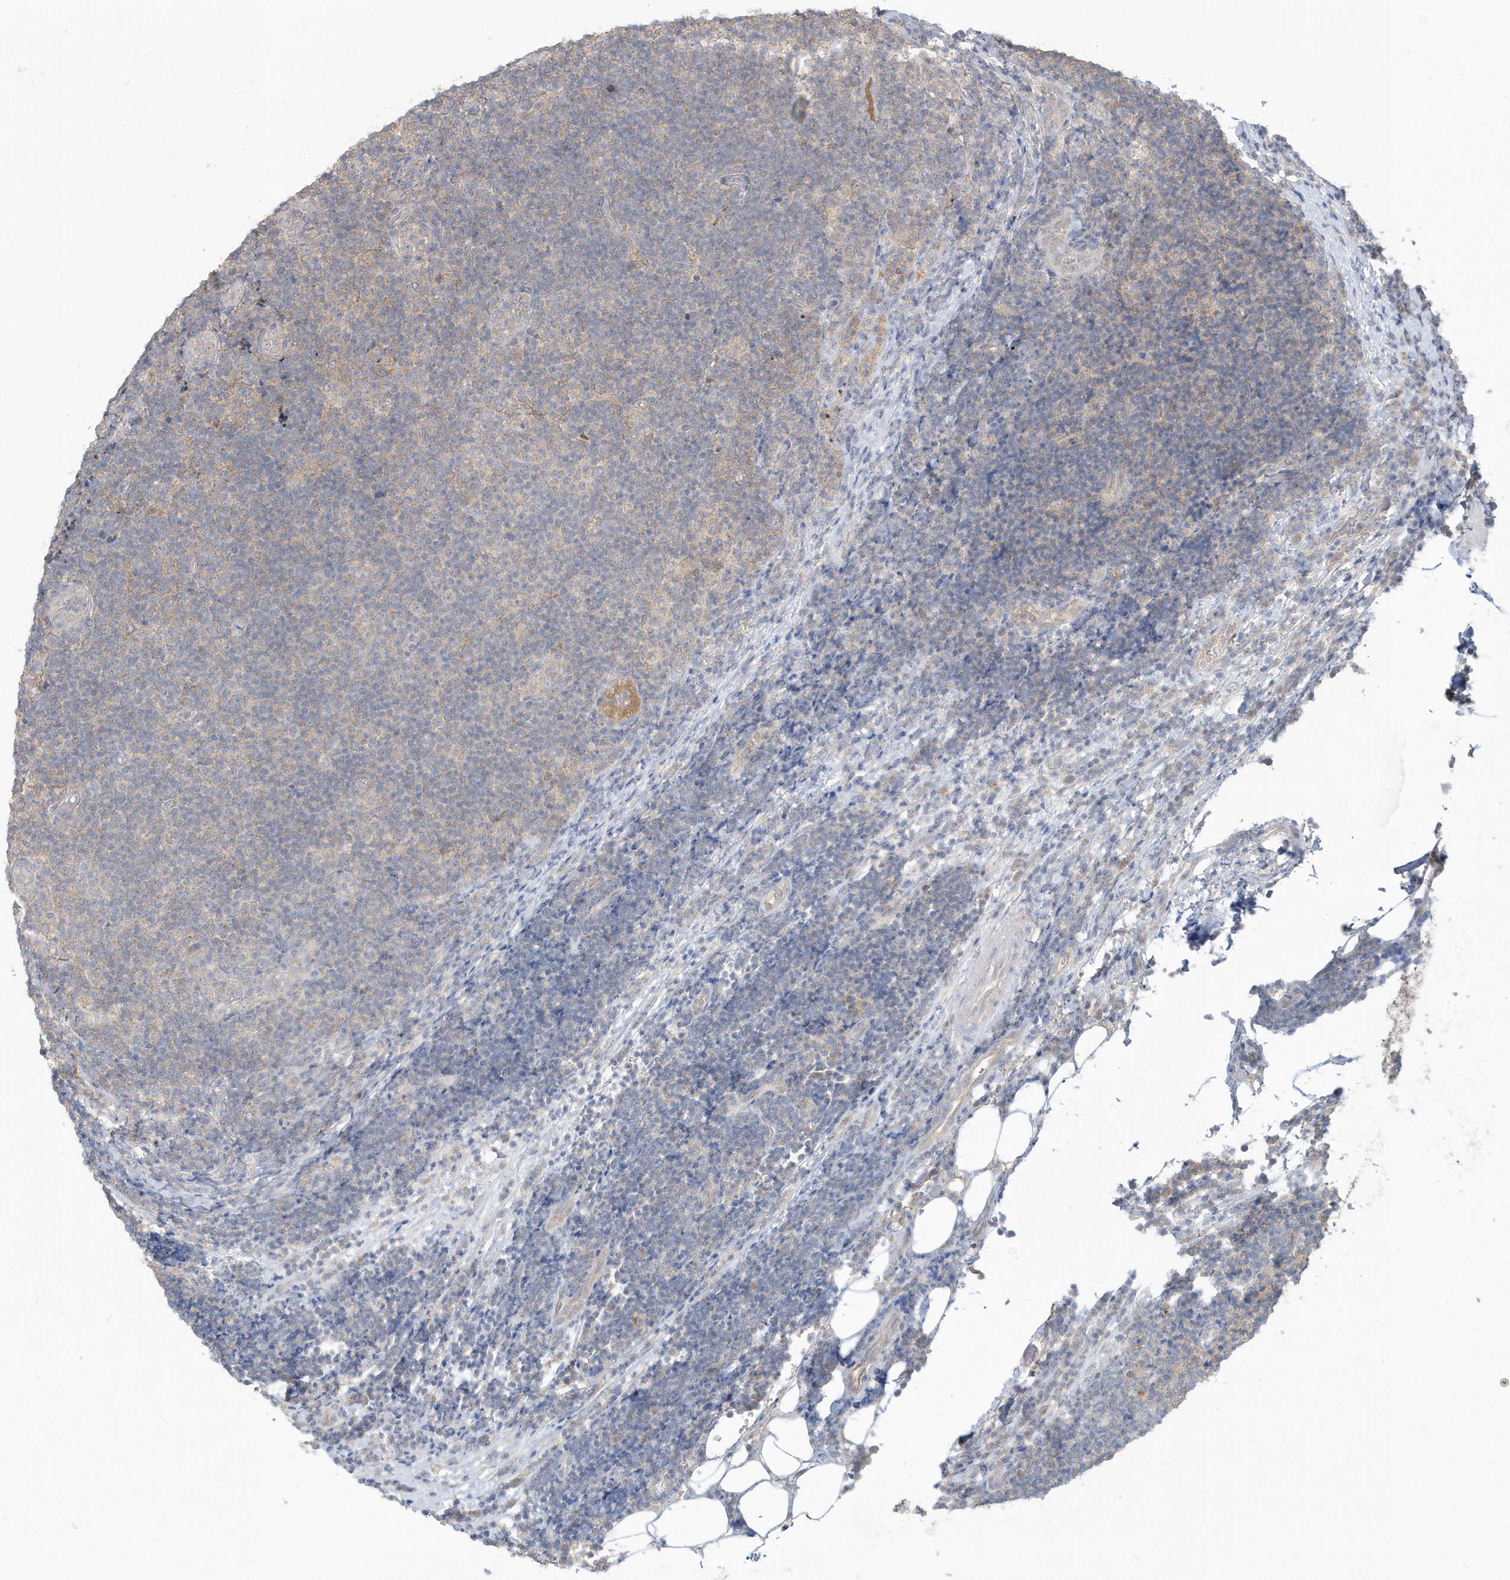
{"staining": {"intensity": "negative", "quantity": "none", "location": "none"}, "tissue": "lymphoma", "cell_type": "Tumor cells", "image_type": "cancer", "snomed": [{"axis": "morphology", "description": "Malignant lymphoma, non-Hodgkin's type, Low grade"}, {"axis": "topography", "description": "Lymph node"}], "caption": "Lymphoma stained for a protein using IHC reveals no positivity tumor cells.", "gene": "C1RL", "patient": {"sex": "male", "age": 83}}